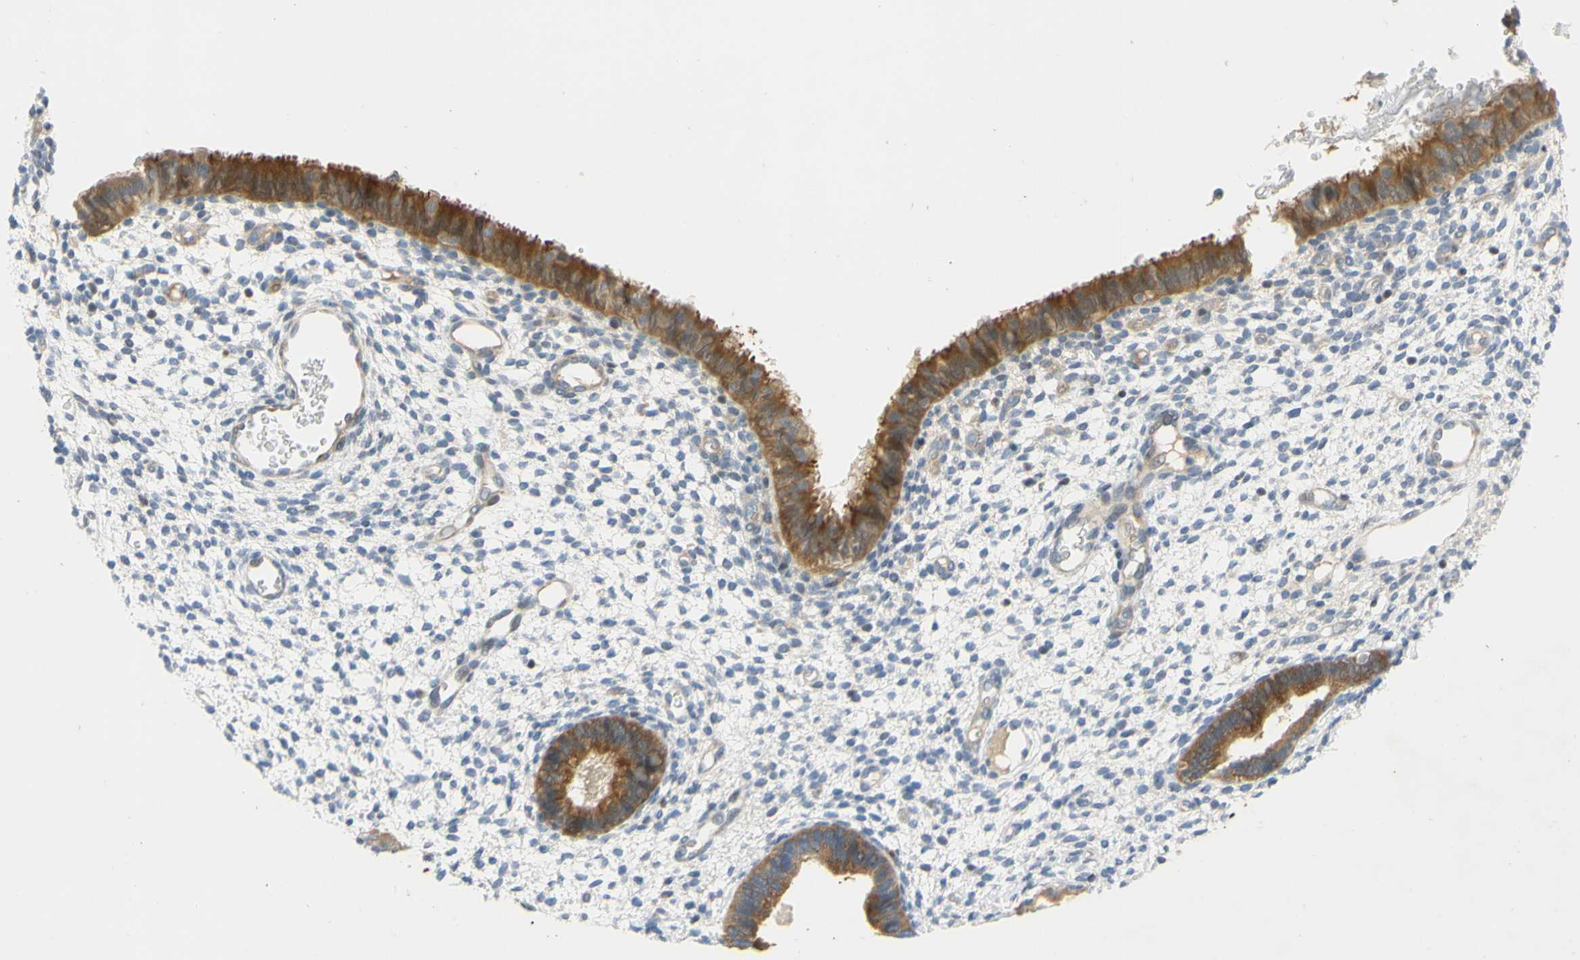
{"staining": {"intensity": "negative", "quantity": "none", "location": "none"}, "tissue": "endometrium", "cell_type": "Cells in endometrial stroma", "image_type": "normal", "snomed": [{"axis": "morphology", "description": "Normal tissue, NOS"}, {"axis": "topography", "description": "Endometrium"}], "caption": "Immunohistochemical staining of normal human endometrium exhibits no significant expression in cells in endometrial stroma.", "gene": "CCNB2", "patient": {"sex": "female", "age": 61}}